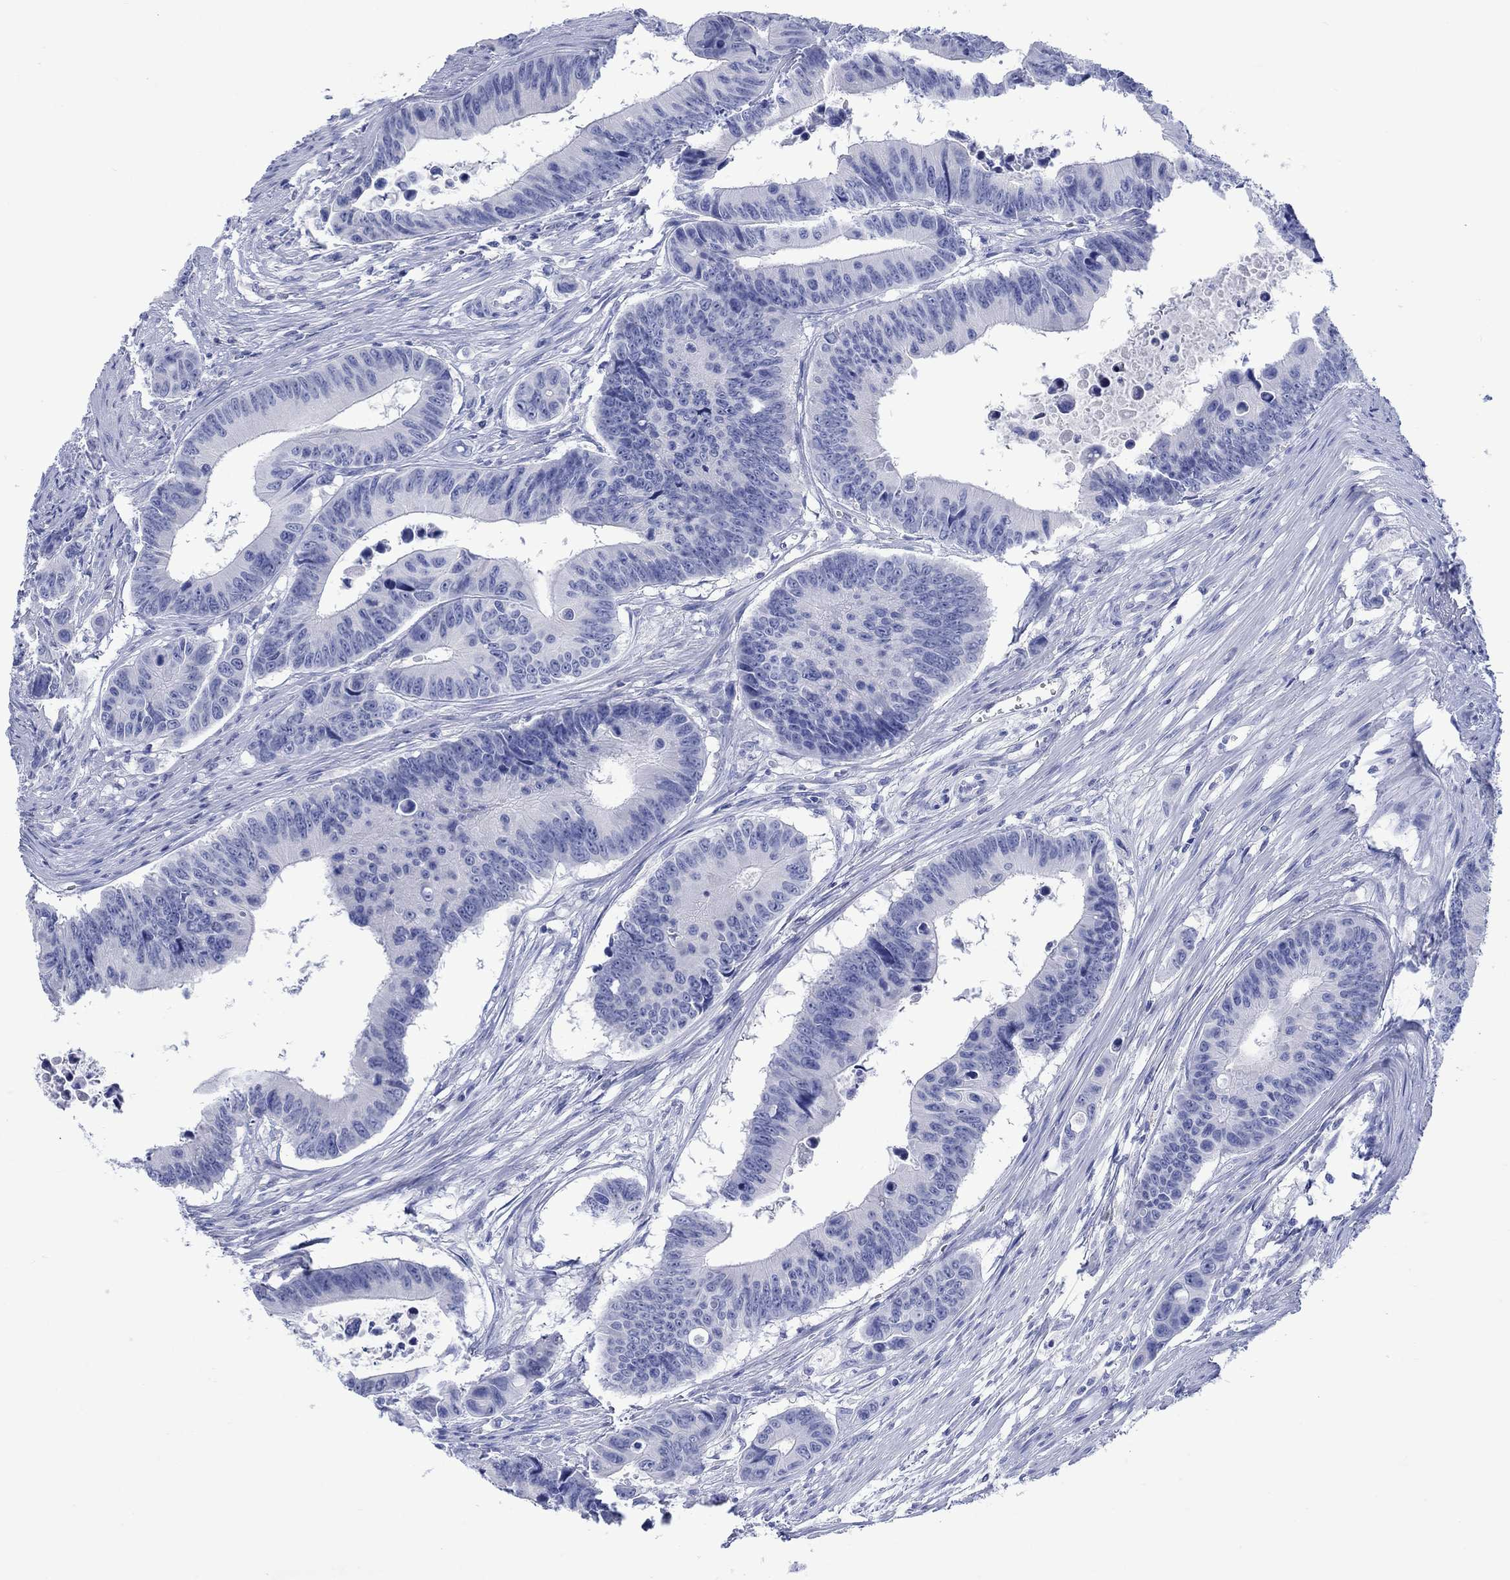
{"staining": {"intensity": "negative", "quantity": "none", "location": "none"}, "tissue": "colorectal cancer", "cell_type": "Tumor cells", "image_type": "cancer", "snomed": [{"axis": "morphology", "description": "Adenocarcinoma, NOS"}, {"axis": "topography", "description": "Colon"}], "caption": "Tumor cells show no significant positivity in colorectal cancer.", "gene": "CACNG3", "patient": {"sex": "female", "age": 87}}